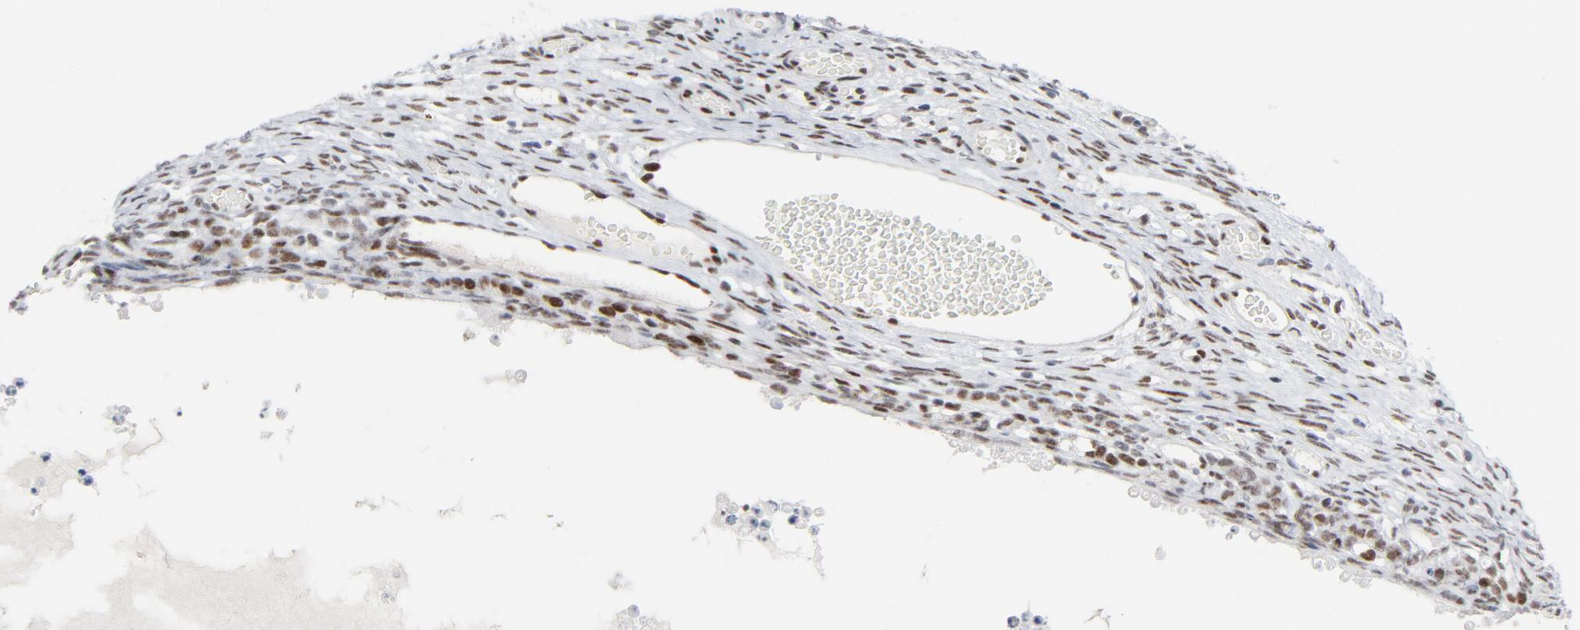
{"staining": {"intensity": "moderate", "quantity": ">75%", "location": "nuclear"}, "tissue": "ovary", "cell_type": "Ovarian stroma cells", "image_type": "normal", "snomed": [{"axis": "morphology", "description": "Normal tissue, NOS"}, {"axis": "topography", "description": "Ovary"}], "caption": "This histopathology image displays immunohistochemistry staining of unremarkable ovary, with medium moderate nuclear staining in approximately >75% of ovarian stroma cells.", "gene": "HSF1", "patient": {"sex": "female", "age": 35}}